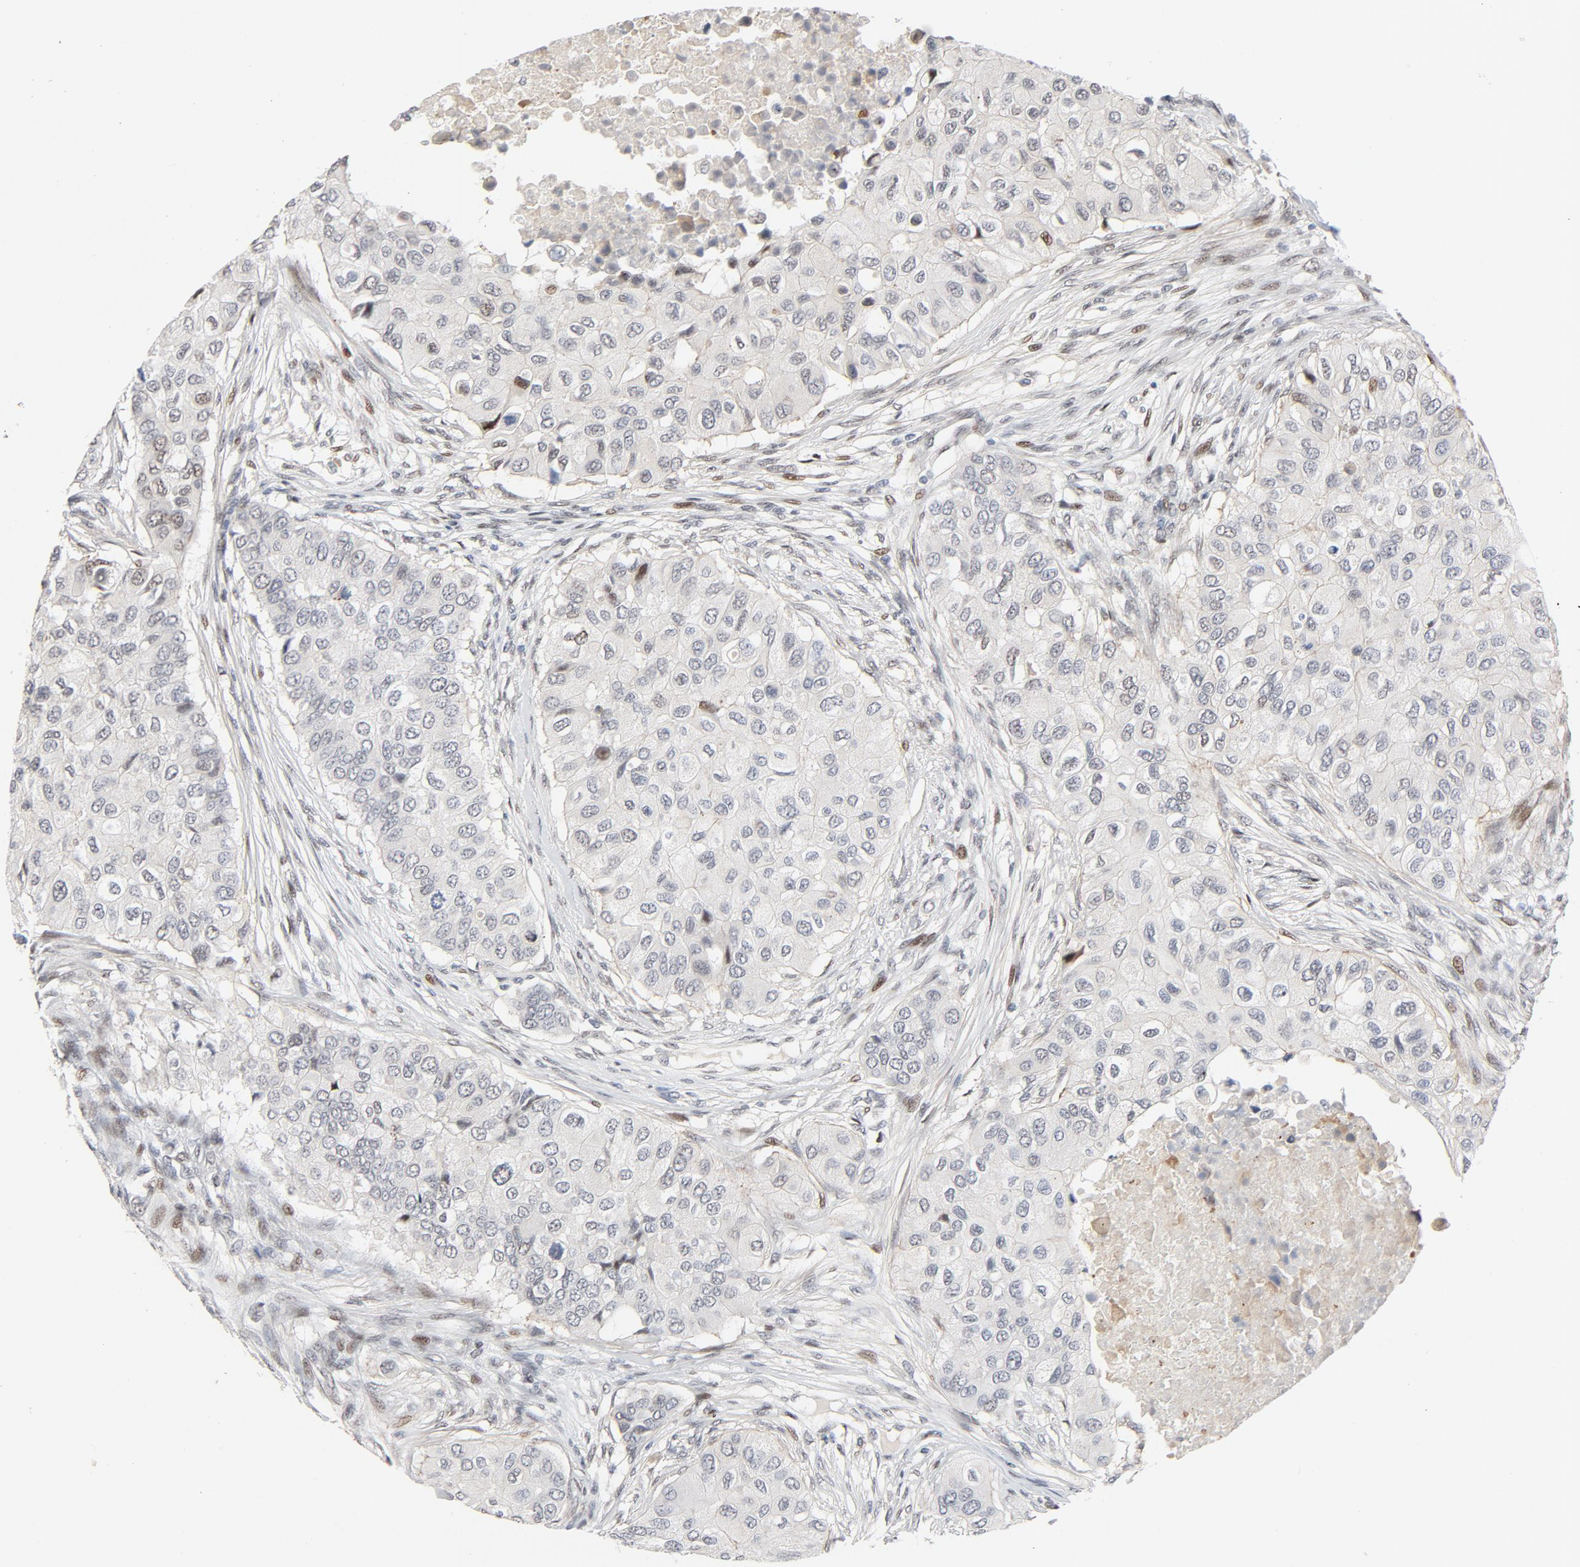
{"staining": {"intensity": "weak", "quantity": "<25%", "location": "nuclear"}, "tissue": "breast cancer", "cell_type": "Tumor cells", "image_type": "cancer", "snomed": [{"axis": "morphology", "description": "Normal tissue, NOS"}, {"axis": "morphology", "description": "Duct carcinoma"}, {"axis": "topography", "description": "Breast"}], "caption": "This is a image of immunohistochemistry staining of intraductal carcinoma (breast), which shows no positivity in tumor cells.", "gene": "FSCB", "patient": {"sex": "female", "age": 49}}